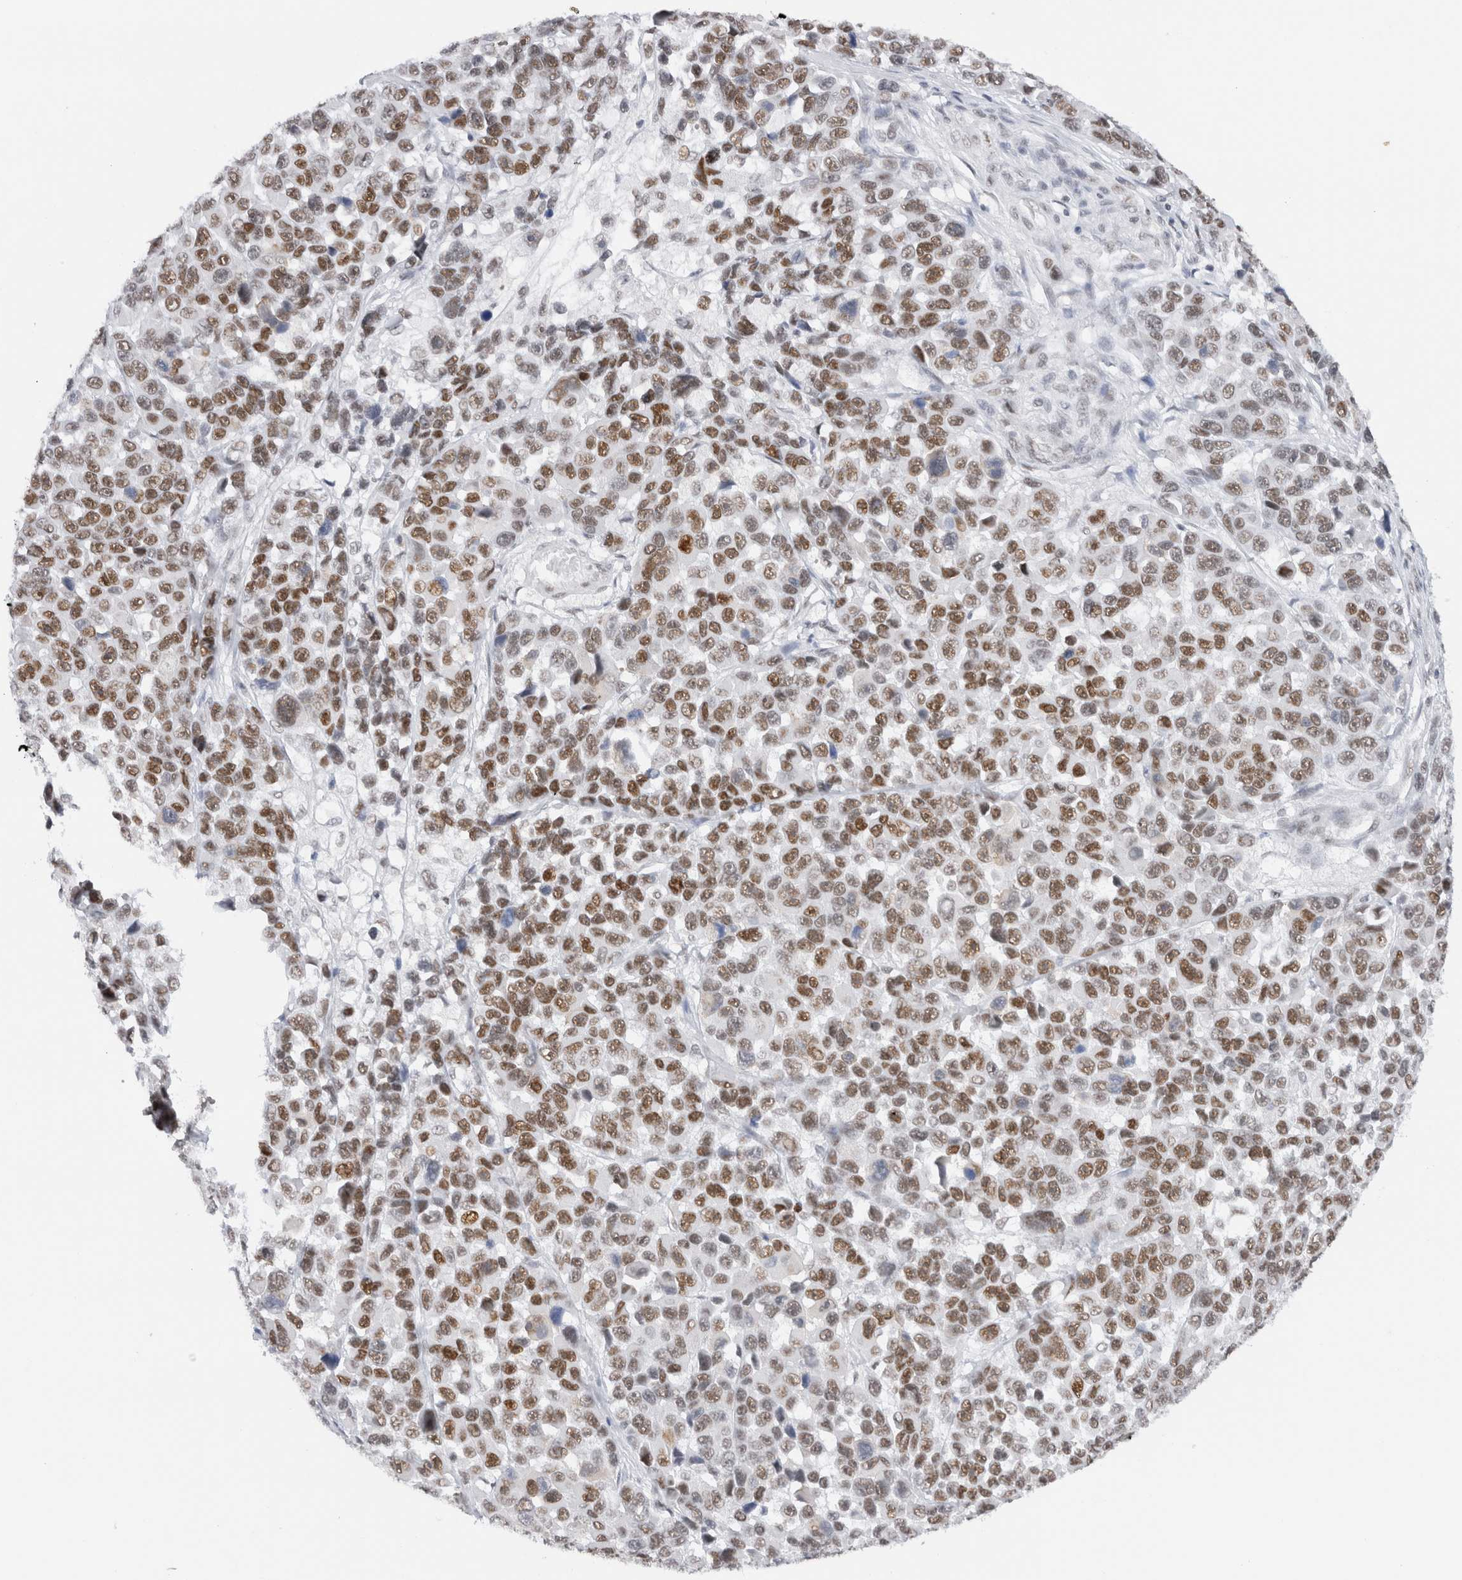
{"staining": {"intensity": "moderate", "quantity": ">75%", "location": "nuclear"}, "tissue": "melanoma", "cell_type": "Tumor cells", "image_type": "cancer", "snomed": [{"axis": "morphology", "description": "Malignant melanoma, NOS"}, {"axis": "topography", "description": "Skin"}], "caption": "Immunohistochemical staining of human malignant melanoma shows moderate nuclear protein expression in approximately >75% of tumor cells.", "gene": "COPS7A", "patient": {"sex": "male", "age": 53}}